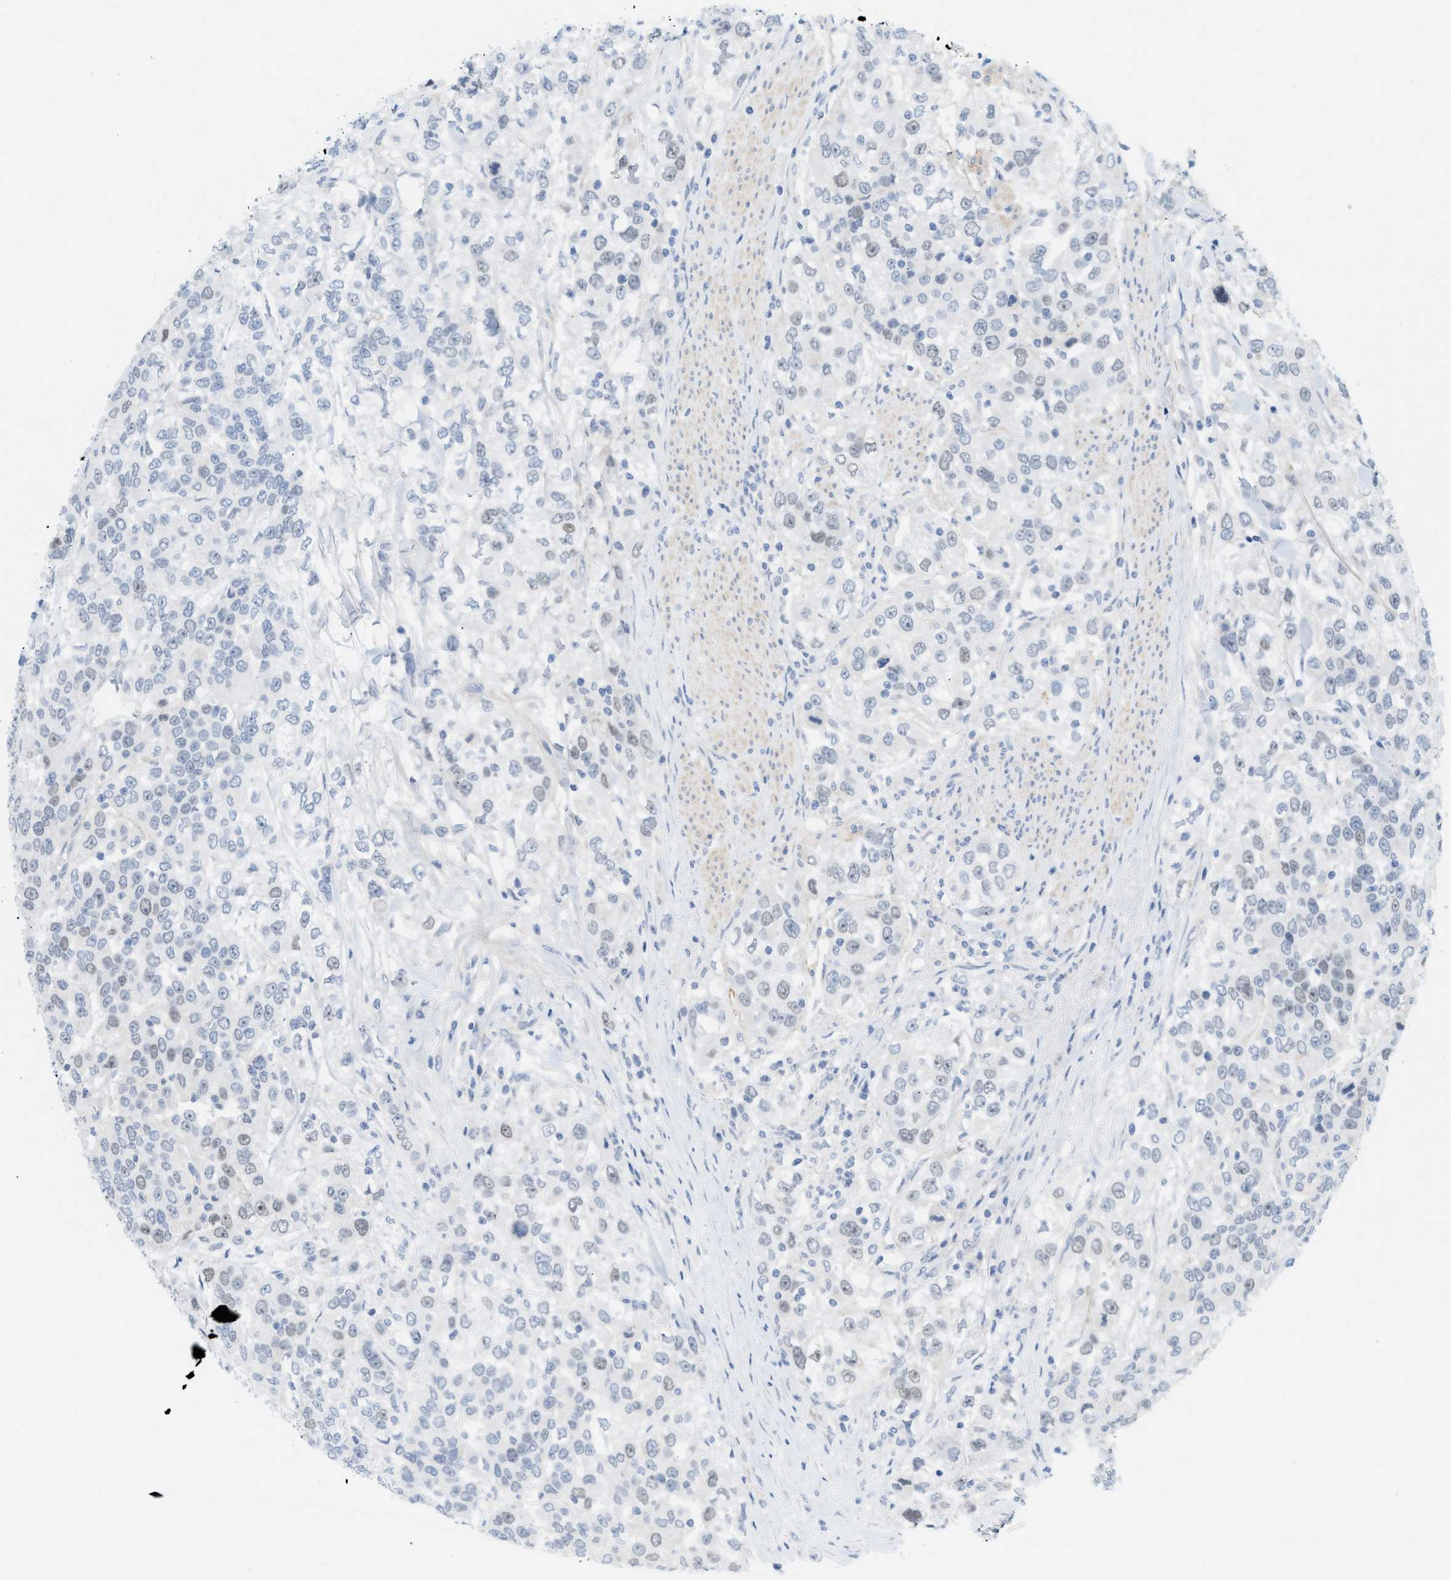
{"staining": {"intensity": "weak", "quantity": "<25%", "location": "nuclear"}, "tissue": "urothelial cancer", "cell_type": "Tumor cells", "image_type": "cancer", "snomed": [{"axis": "morphology", "description": "Urothelial carcinoma, High grade"}, {"axis": "topography", "description": "Urinary bladder"}], "caption": "IHC image of neoplastic tissue: high-grade urothelial carcinoma stained with DAB shows no significant protein expression in tumor cells.", "gene": "HLTF", "patient": {"sex": "female", "age": 80}}